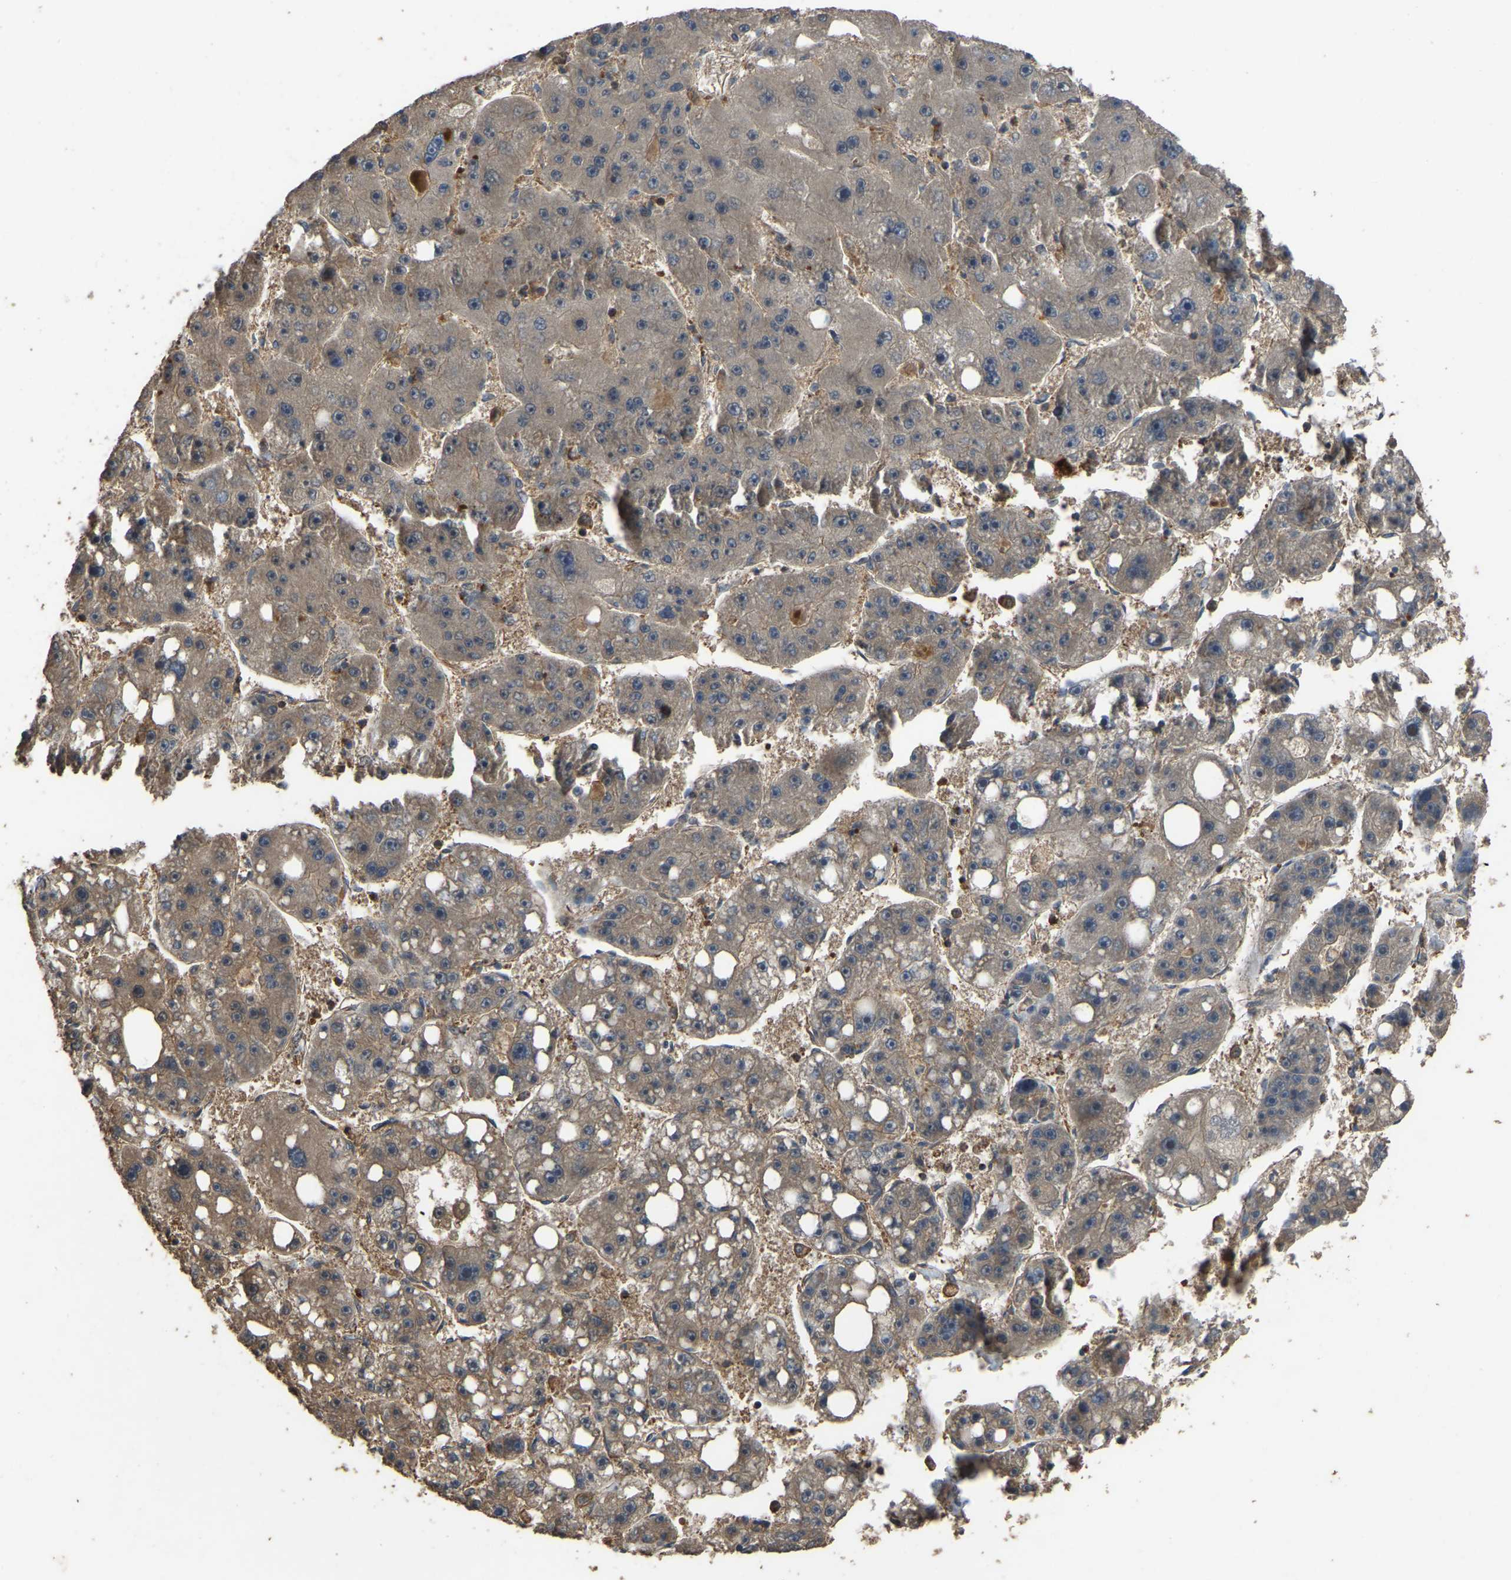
{"staining": {"intensity": "weak", "quantity": ">75%", "location": "cytoplasmic/membranous"}, "tissue": "liver cancer", "cell_type": "Tumor cells", "image_type": "cancer", "snomed": [{"axis": "morphology", "description": "Carcinoma, Hepatocellular, NOS"}, {"axis": "topography", "description": "Liver"}], "caption": "Human hepatocellular carcinoma (liver) stained with a brown dye reveals weak cytoplasmic/membranous positive positivity in about >75% of tumor cells.", "gene": "FHIT", "patient": {"sex": "female", "age": 61}}